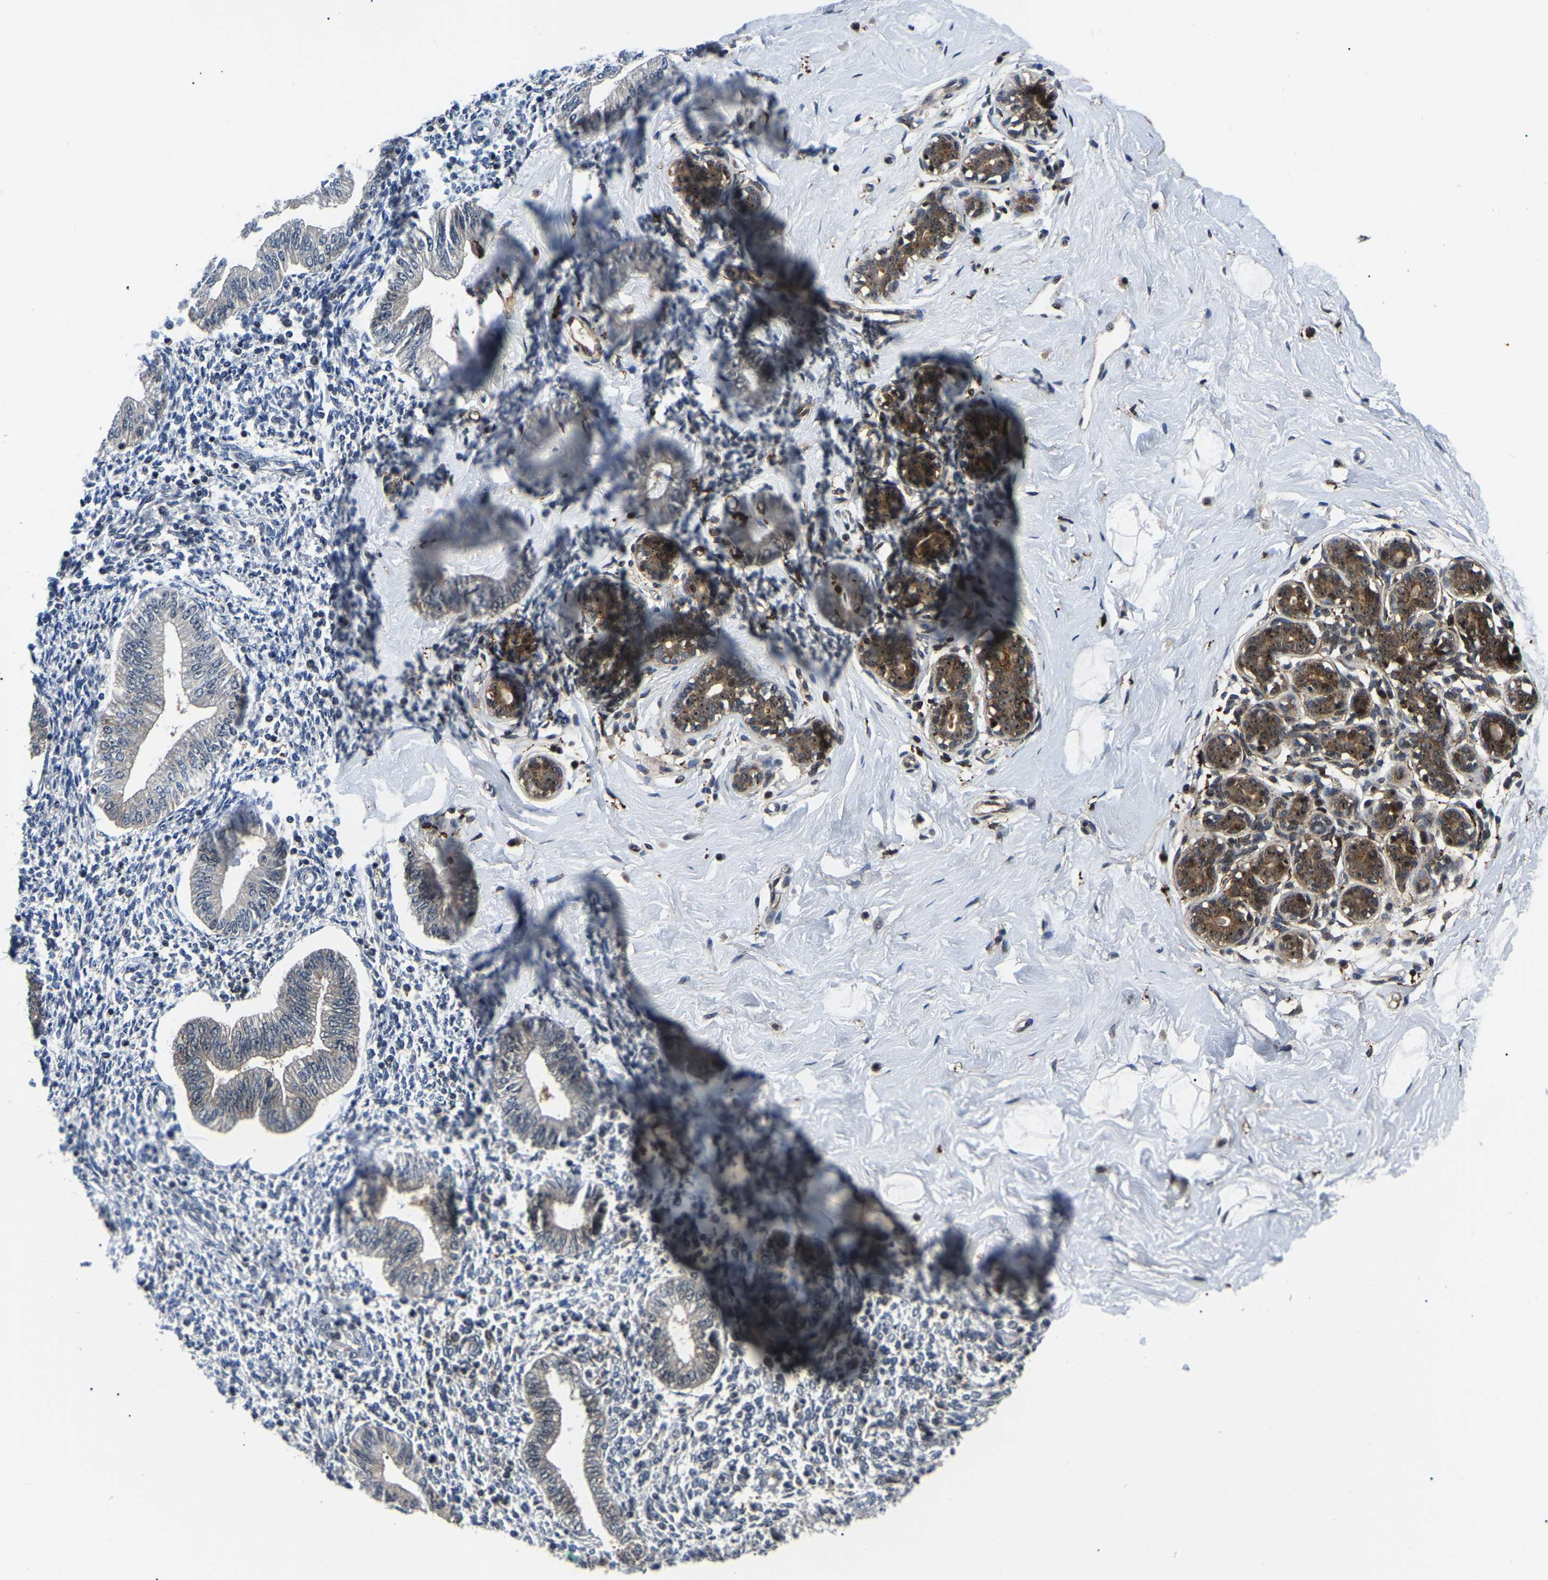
{"staining": {"intensity": "strong", "quantity": "<25%", "location": "cytoplasmic/membranous,nuclear"}, "tissue": "endometrium", "cell_type": "Cells in endometrial stroma", "image_type": "normal", "snomed": [{"axis": "morphology", "description": "Normal tissue, NOS"}, {"axis": "topography", "description": "Endometrium"}], "caption": "Endometrium stained with immunohistochemistry shows strong cytoplasmic/membranous,nuclear staining in about <25% of cells in endometrial stroma.", "gene": "RRP1B", "patient": {"sex": "female", "age": 50}}